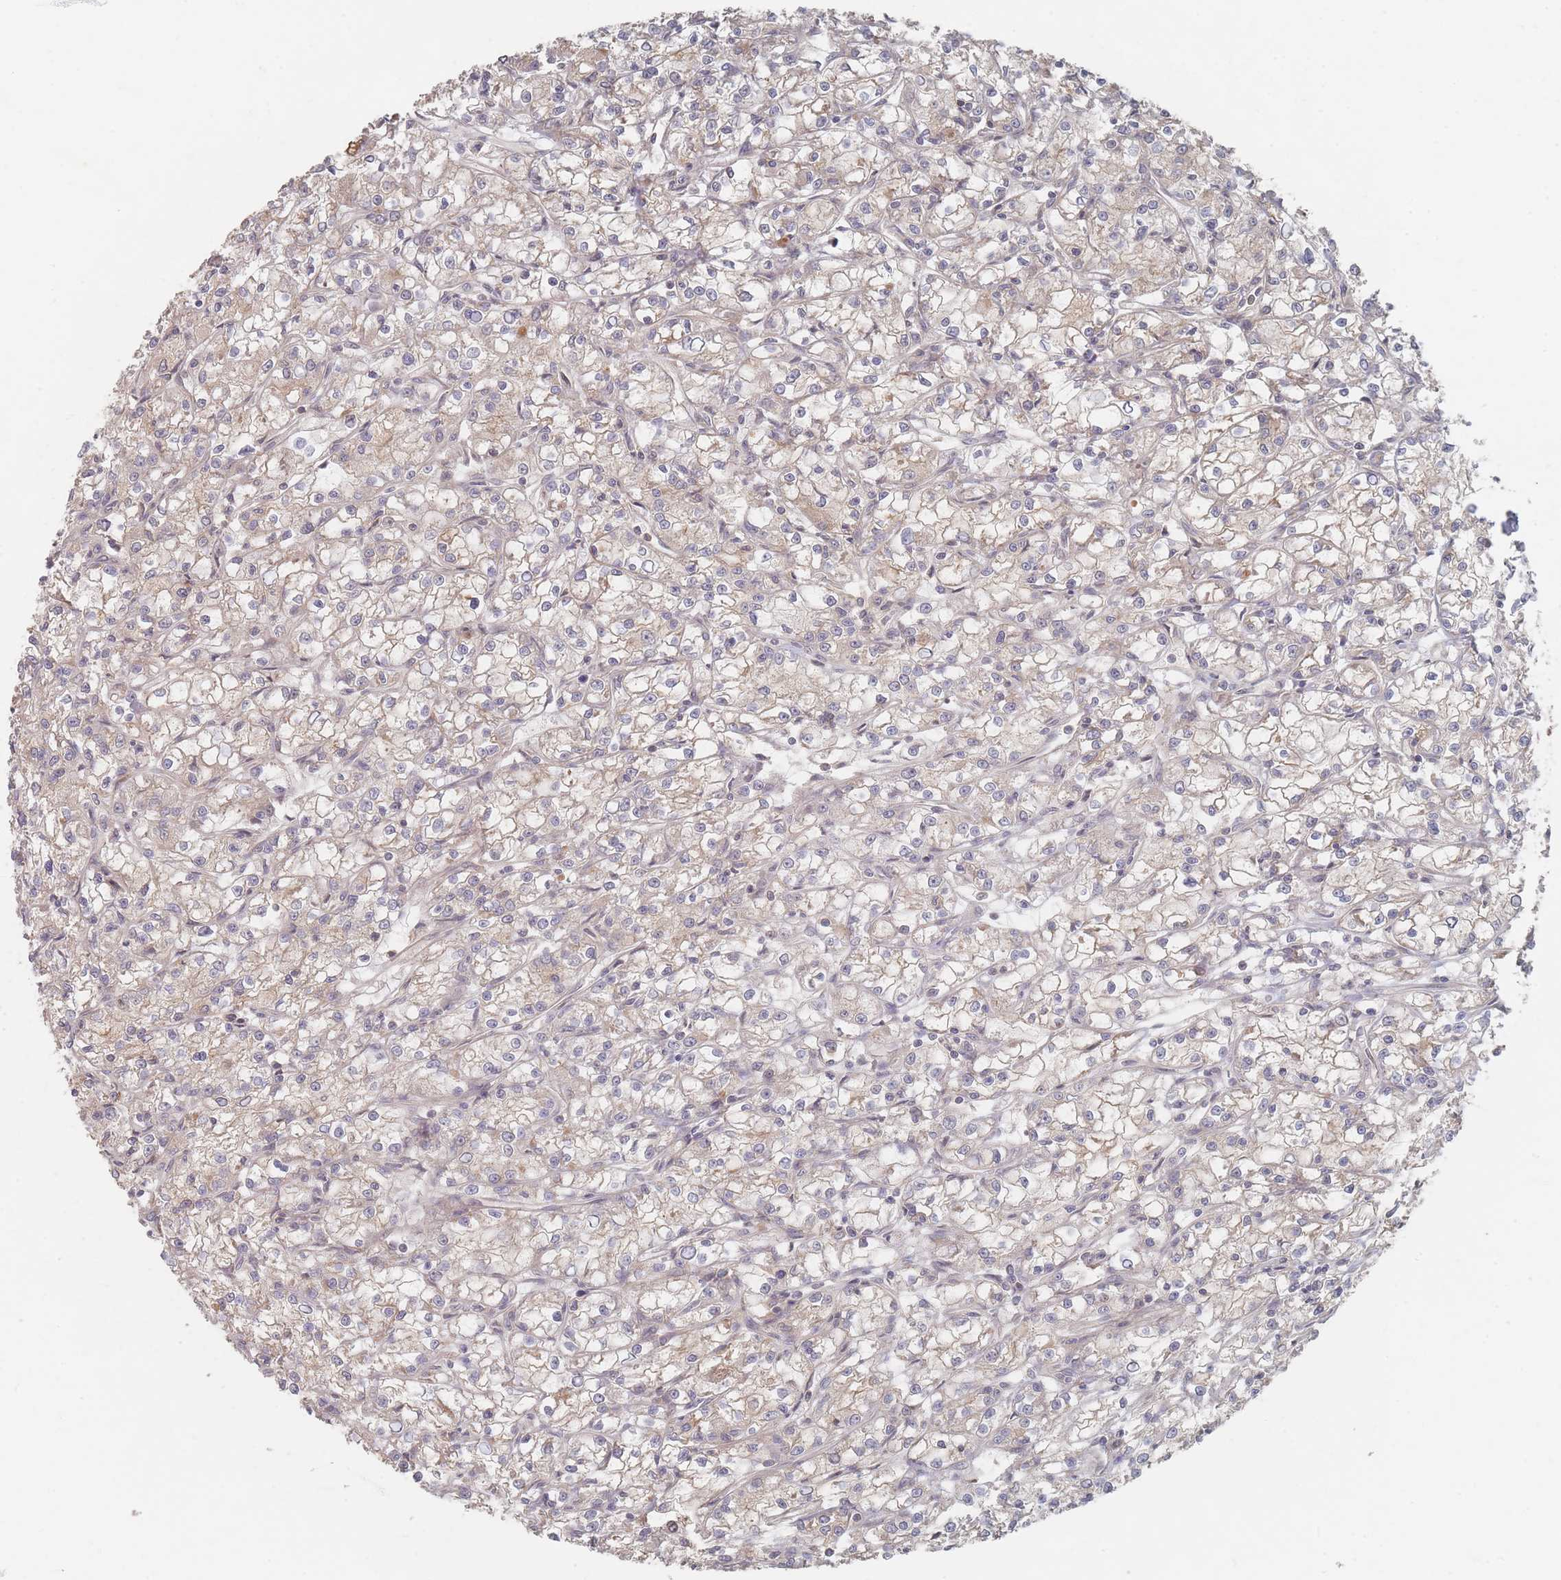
{"staining": {"intensity": "weak", "quantity": "<25%", "location": "cytoplasmic/membranous"}, "tissue": "renal cancer", "cell_type": "Tumor cells", "image_type": "cancer", "snomed": [{"axis": "morphology", "description": "Adenocarcinoma, NOS"}, {"axis": "topography", "description": "Kidney"}], "caption": "Renal cancer (adenocarcinoma) stained for a protein using immunohistochemistry (IHC) exhibits no positivity tumor cells.", "gene": "GLE1", "patient": {"sex": "female", "age": 59}}